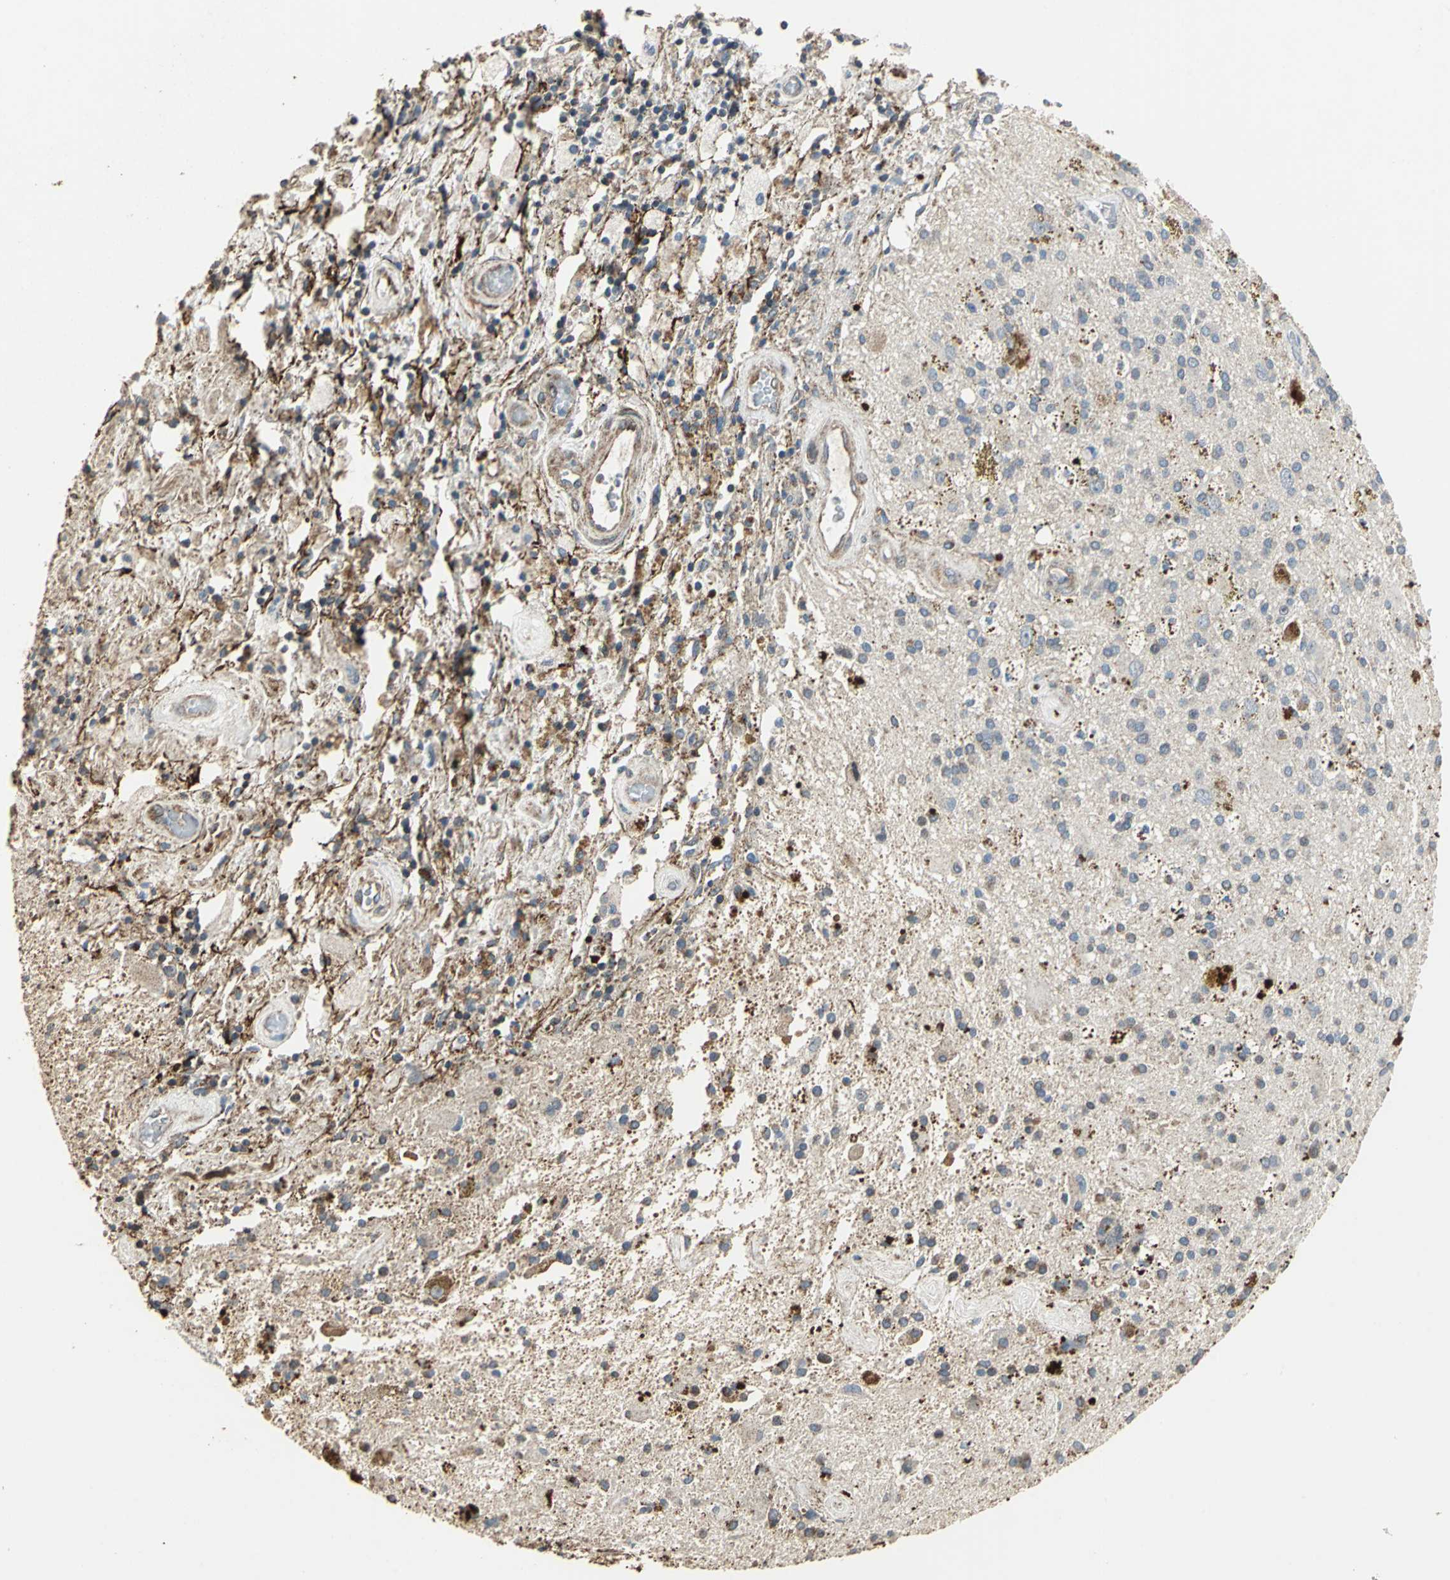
{"staining": {"intensity": "weak", "quantity": "25%-75%", "location": "cytoplasmic/membranous"}, "tissue": "glioma", "cell_type": "Tumor cells", "image_type": "cancer", "snomed": [{"axis": "morphology", "description": "Glioma, malignant, Low grade"}, {"axis": "topography", "description": "Brain"}], "caption": "High-magnification brightfield microscopy of glioma stained with DAB (brown) and counterstained with hematoxylin (blue). tumor cells exhibit weak cytoplasmic/membranous staining is identified in about25%-75% of cells.", "gene": "DNAJB4", "patient": {"sex": "male", "age": 58}}